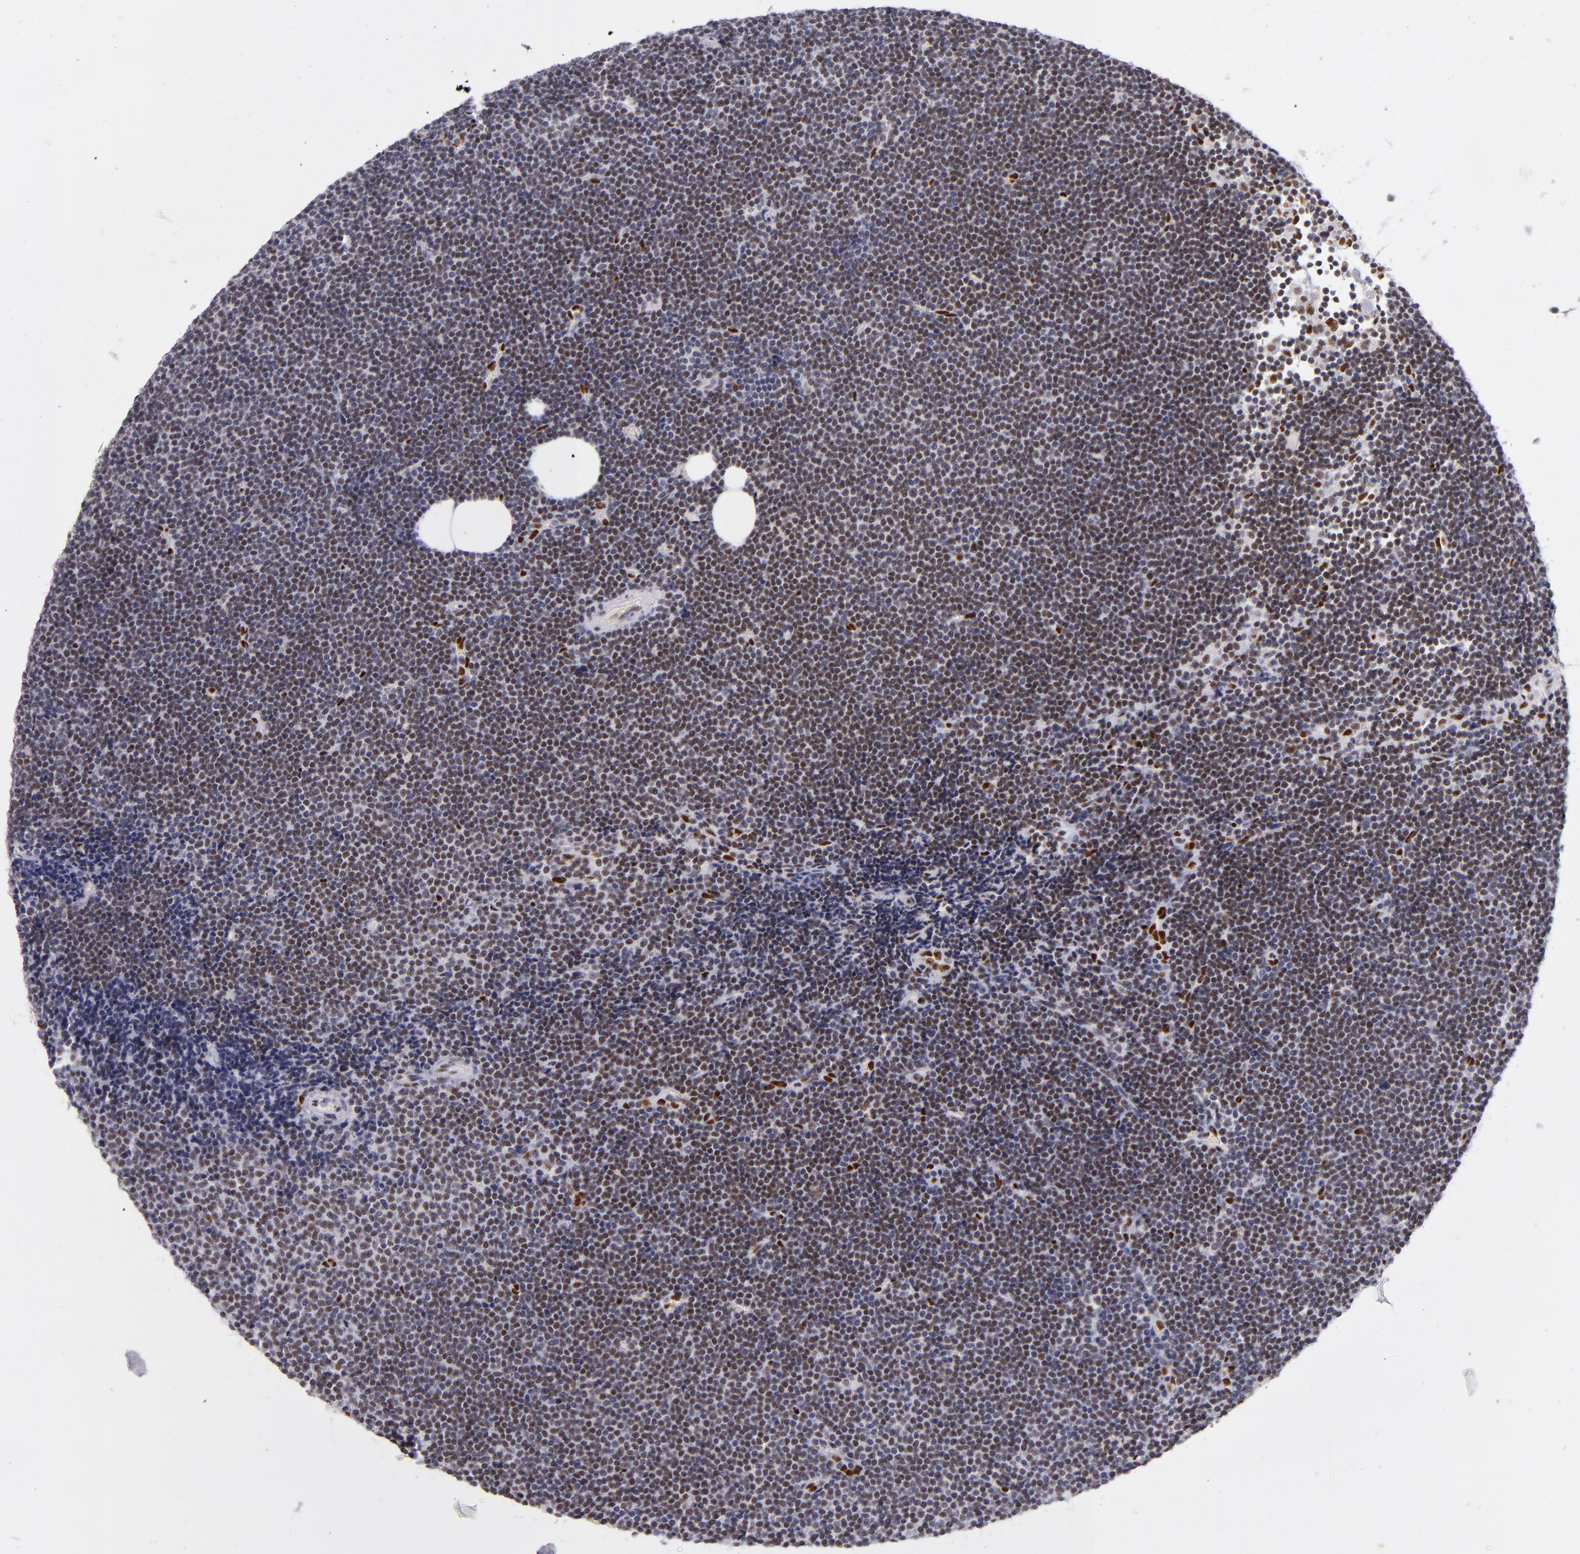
{"staining": {"intensity": "weak", "quantity": "25%-75%", "location": "nuclear"}, "tissue": "lymphoma", "cell_type": "Tumor cells", "image_type": "cancer", "snomed": [{"axis": "morphology", "description": "Malignant lymphoma, non-Hodgkin's type, Low grade"}, {"axis": "topography", "description": "Lymph node"}], "caption": "IHC (DAB (3,3'-diaminobenzidine)) staining of low-grade malignant lymphoma, non-Hodgkin's type reveals weak nuclear protein positivity in approximately 25%-75% of tumor cells.", "gene": "TOP3A", "patient": {"sex": "female", "age": 73}}